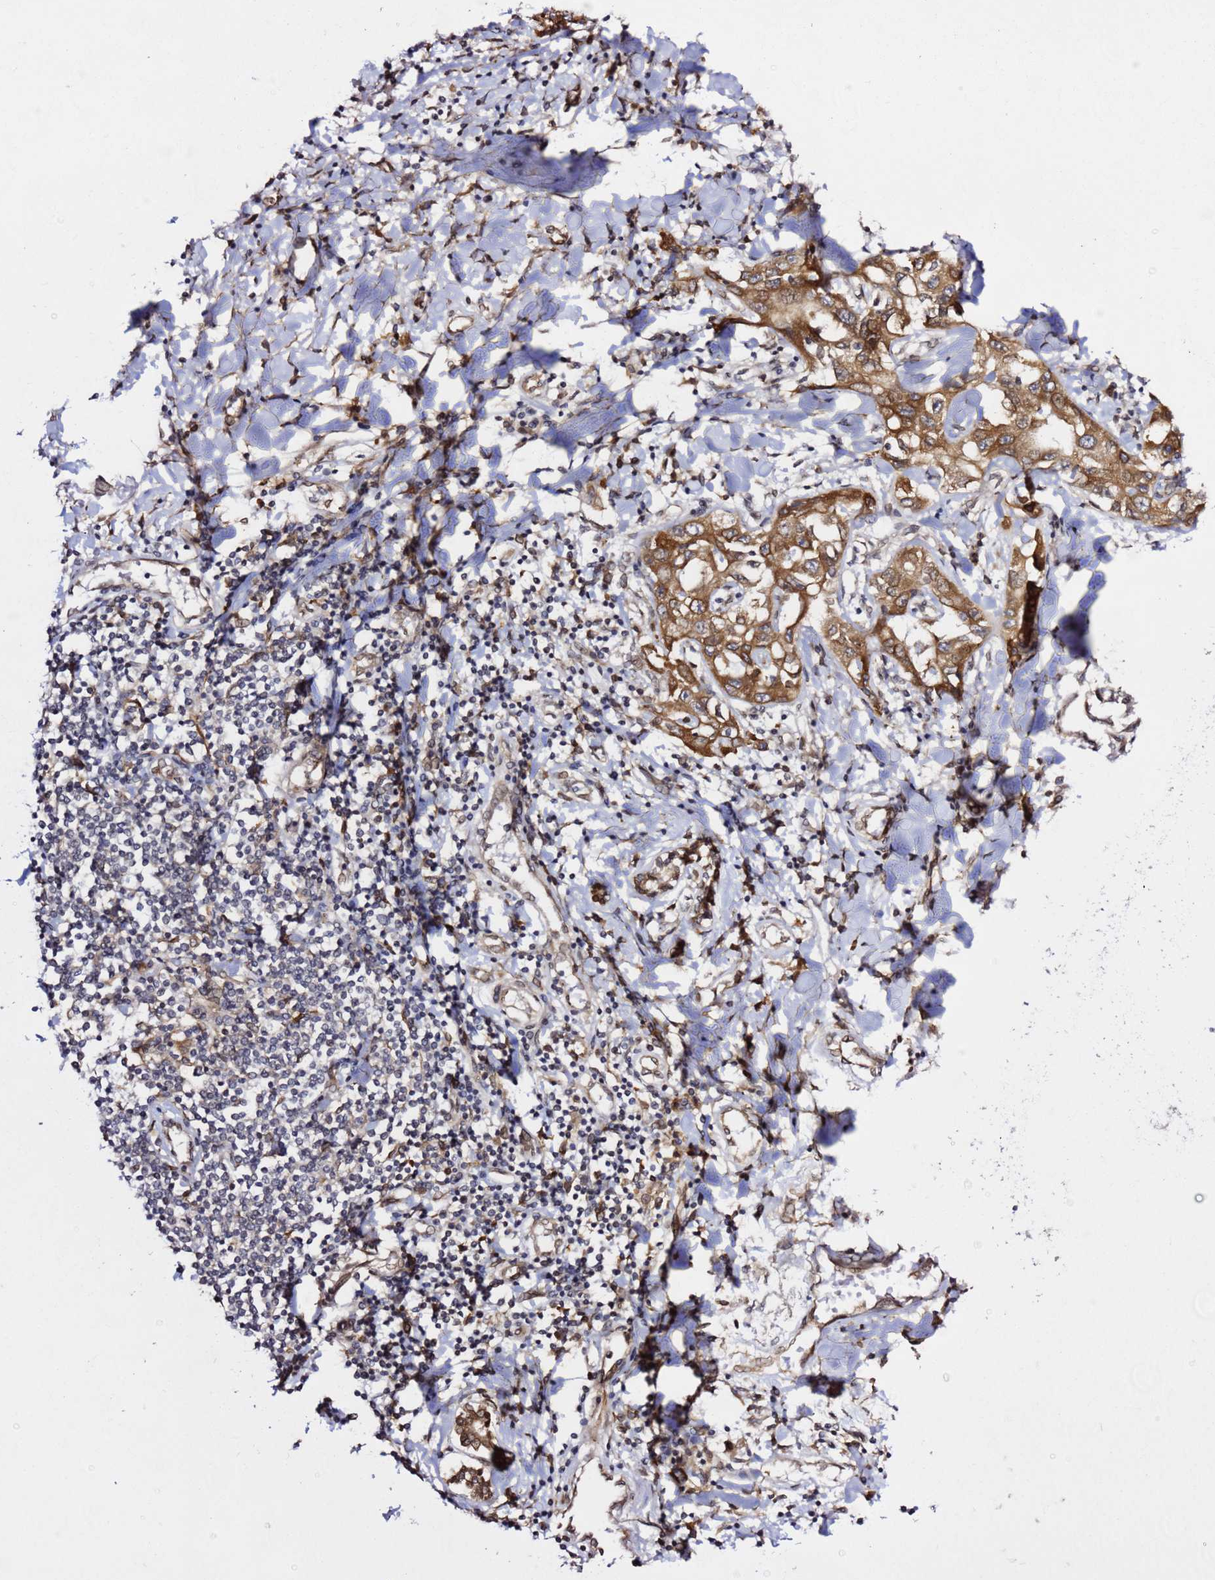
{"staining": {"intensity": "moderate", "quantity": ">75%", "location": "cytoplasmic/membranous"}, "tissue": "liver cancer", "cell_type": "Tumor cells", "image_type": "cancer", "snomed": [{"axis": "morphology", "description": "Cholangiocarcinoma"}, {"axis": "topography", "description": "Liver"}], "caption": "Human liver cancer (cholangiocarcinoma) stained with a protein marker shows moderate staining in tumor cells.", "gene": "PRKAB2", "patient": {"sex": "male", "age": 59}}